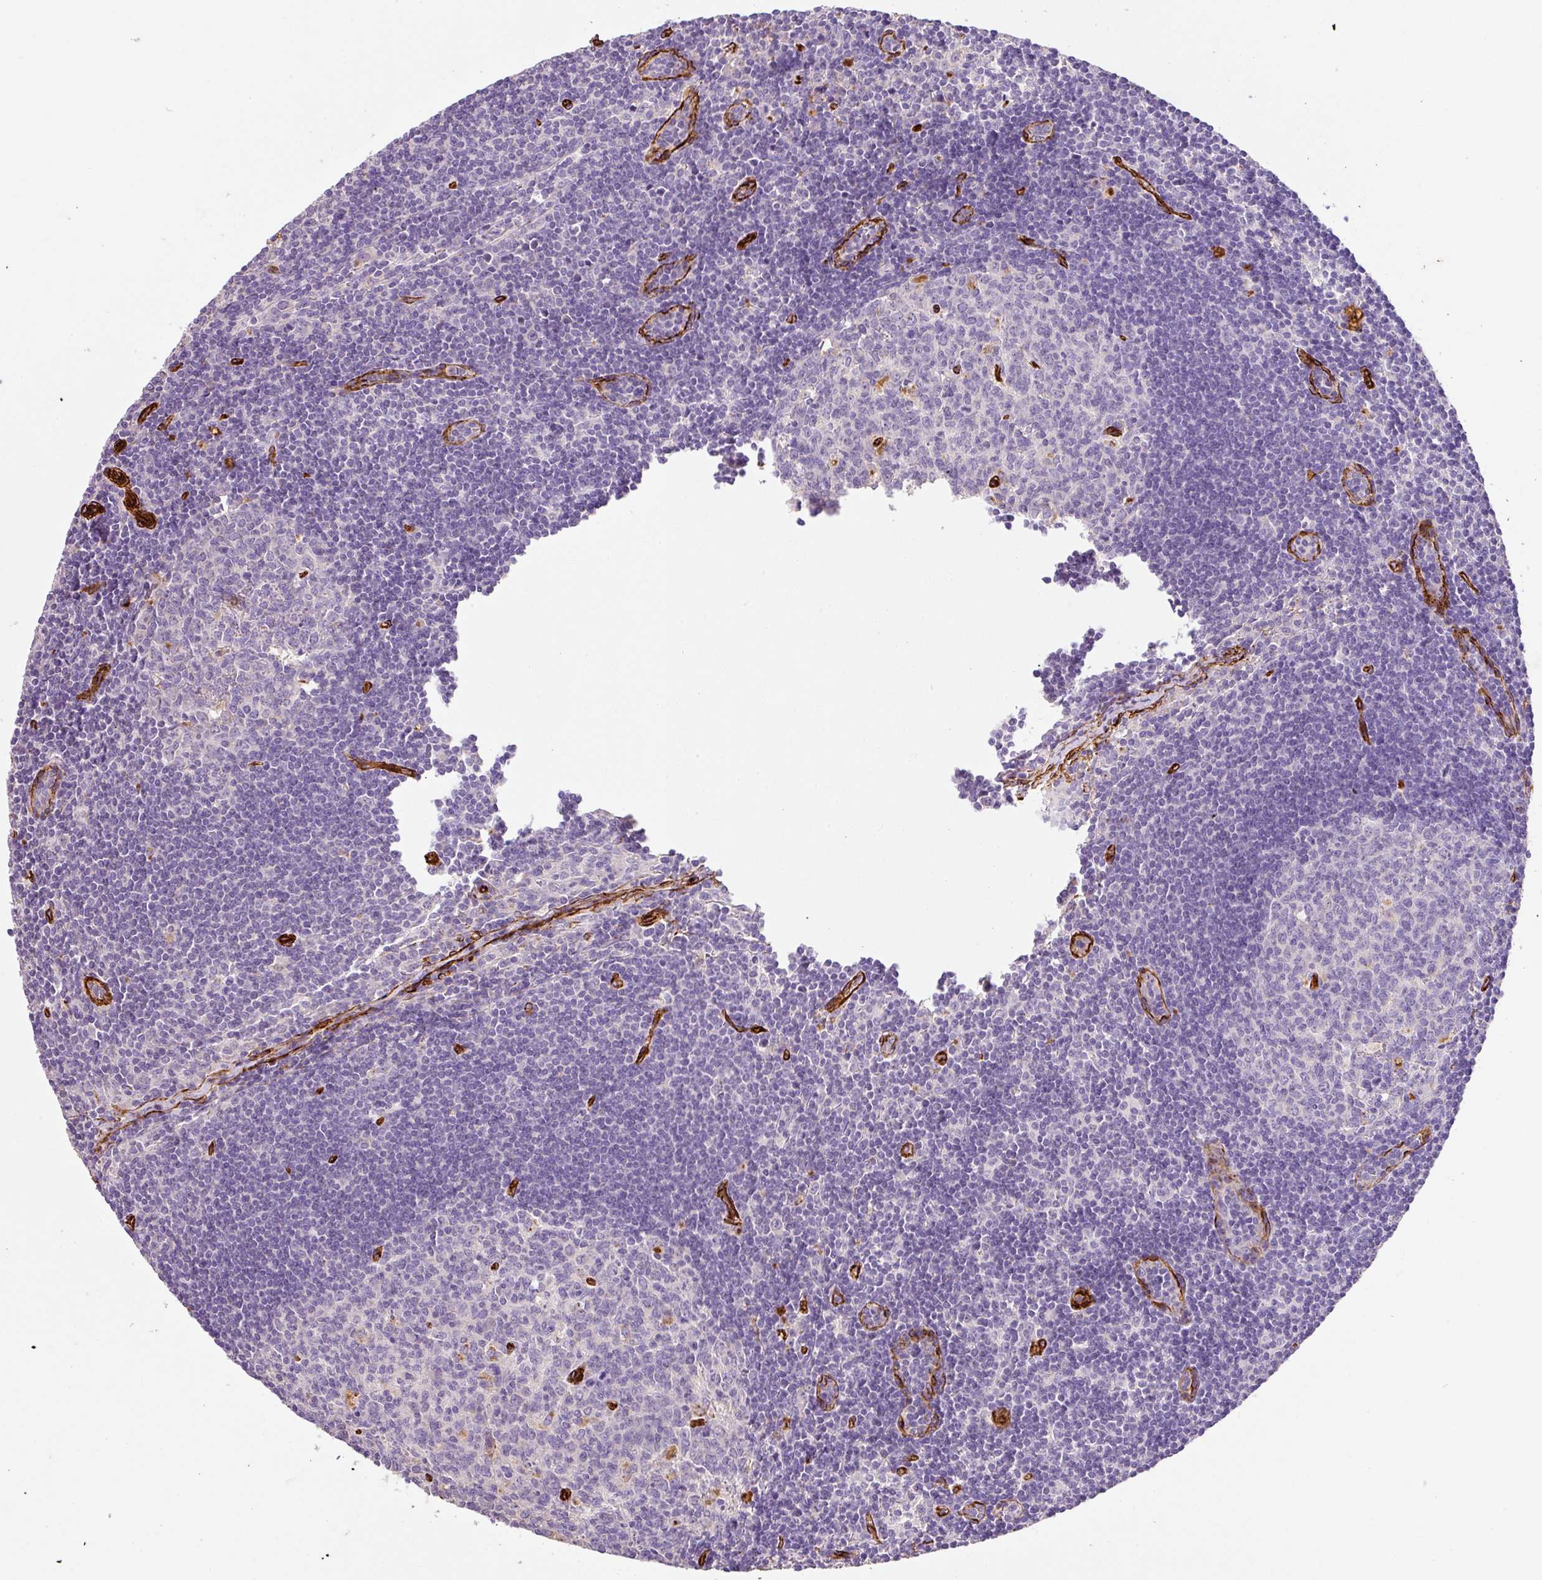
{"staining": {"intensity": "negative", "quantity": "none", "location": "none"}, "tissue": "lymph node", "cell_type": "Germinal center cells", "image_type": "normal", "snomed": [{"axis": "morphology", "description": "Normal tissue, NOS"}, {"axis": "topography", "description": "Lymph node"}], "caption": "An IHC histopathology image of normal lymph node is shown. There is no staining in germinal center cells of lymph node. The staining is performed using DAB (3,3'-diaminobenzidine) brown chromogen with nuclei counter-stained in using hematoxylin.", "gene": "SLC25A17", "patient": {"sex": "female", "age": 29}}